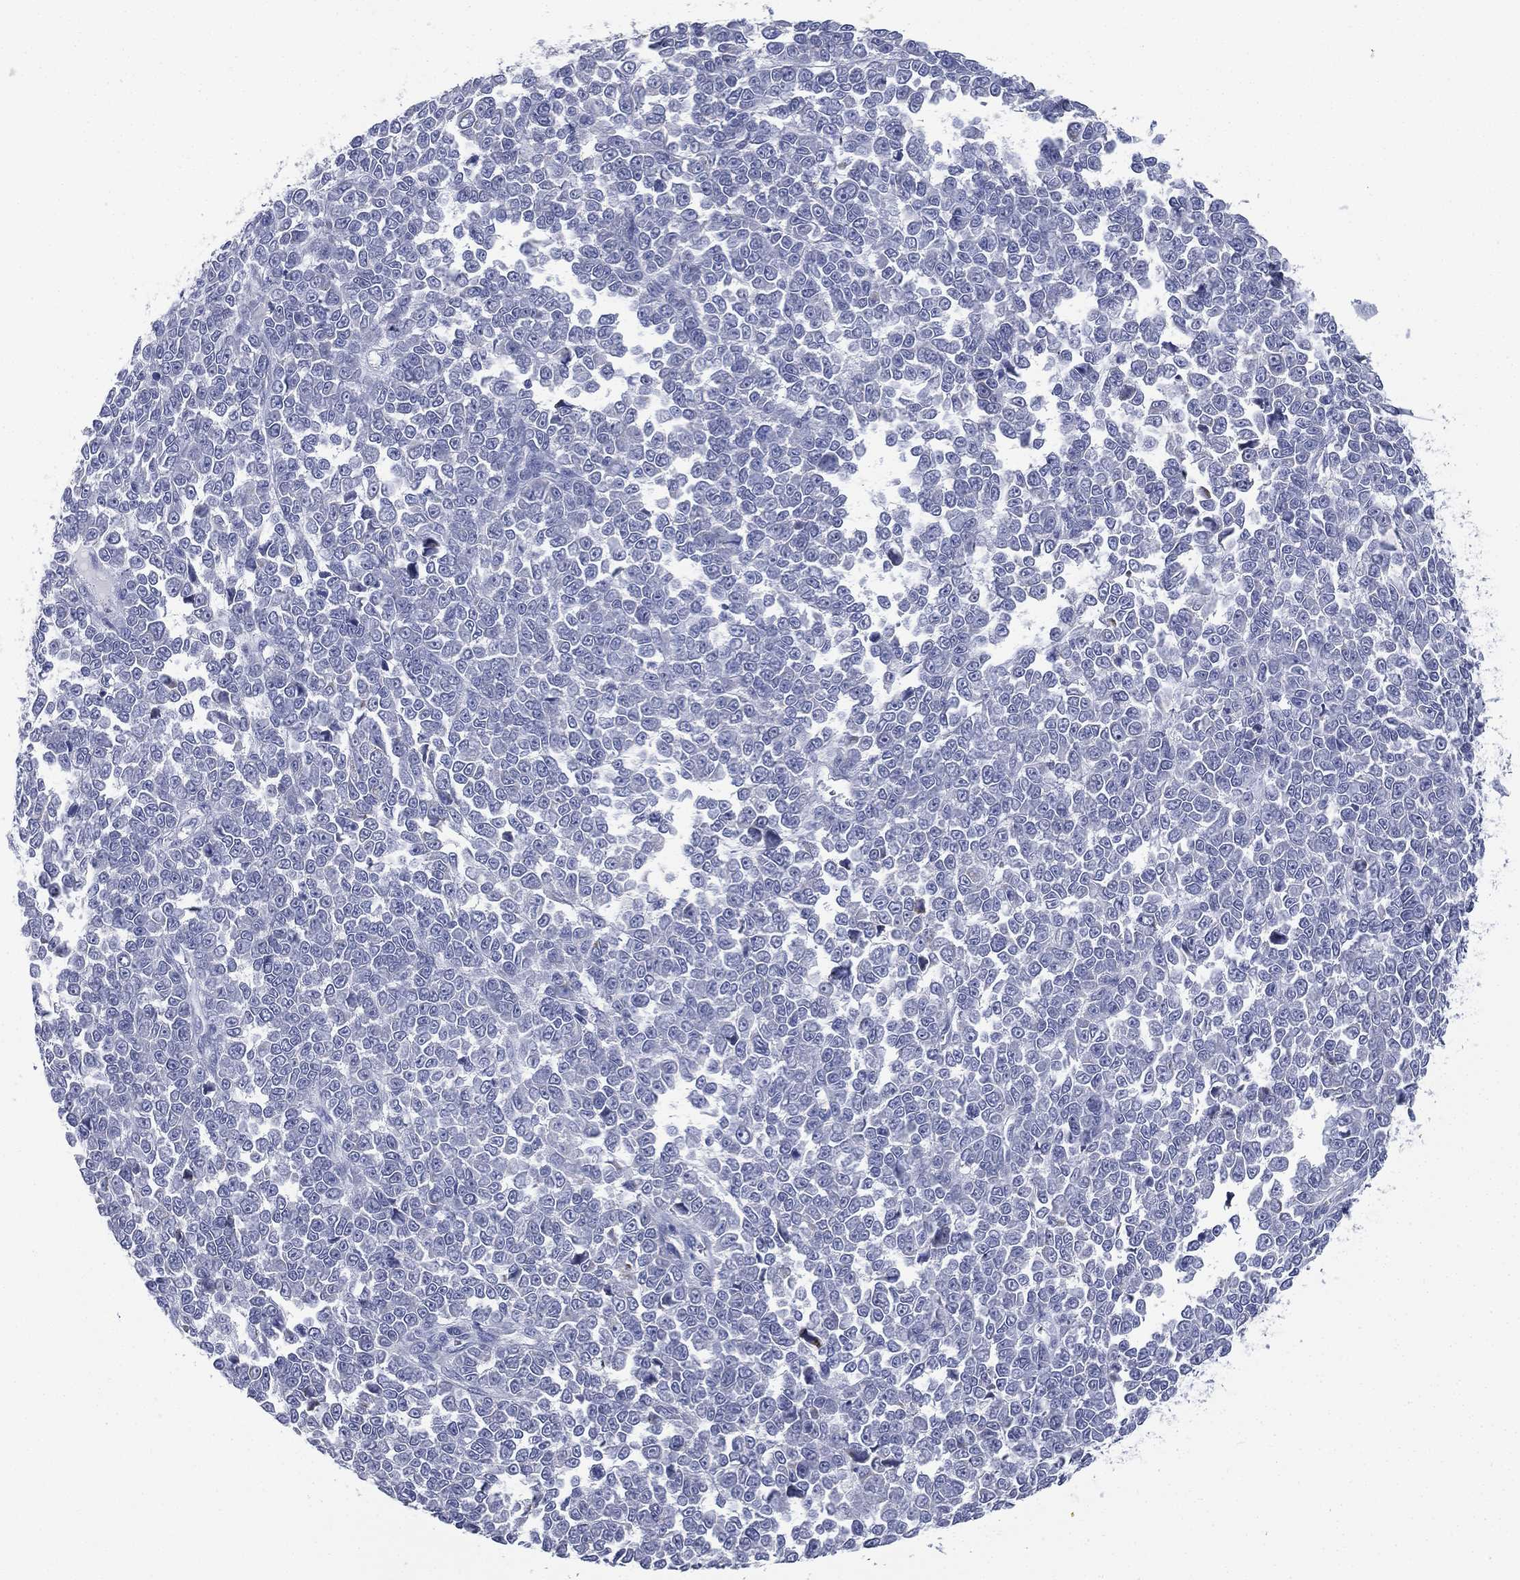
{"staining": {"intensity": "negative", "quantity": "none", "location": "none"}, "tissue": "melanoma", "cell_type": "Tumor cells", "image_type": "cancer", "snomed": [{"axis": "morphology", "description": "Malignant melanoma, NOS"}, {"axis": "topography", "description": "Skin"}], "caption": "Malignant melanoma stained for a protein using immunohistochemistry (IHC) demonstrates no expression tumor cells.", "gene": "FCER2", "patient": {"sex": "female", "age": 95}}